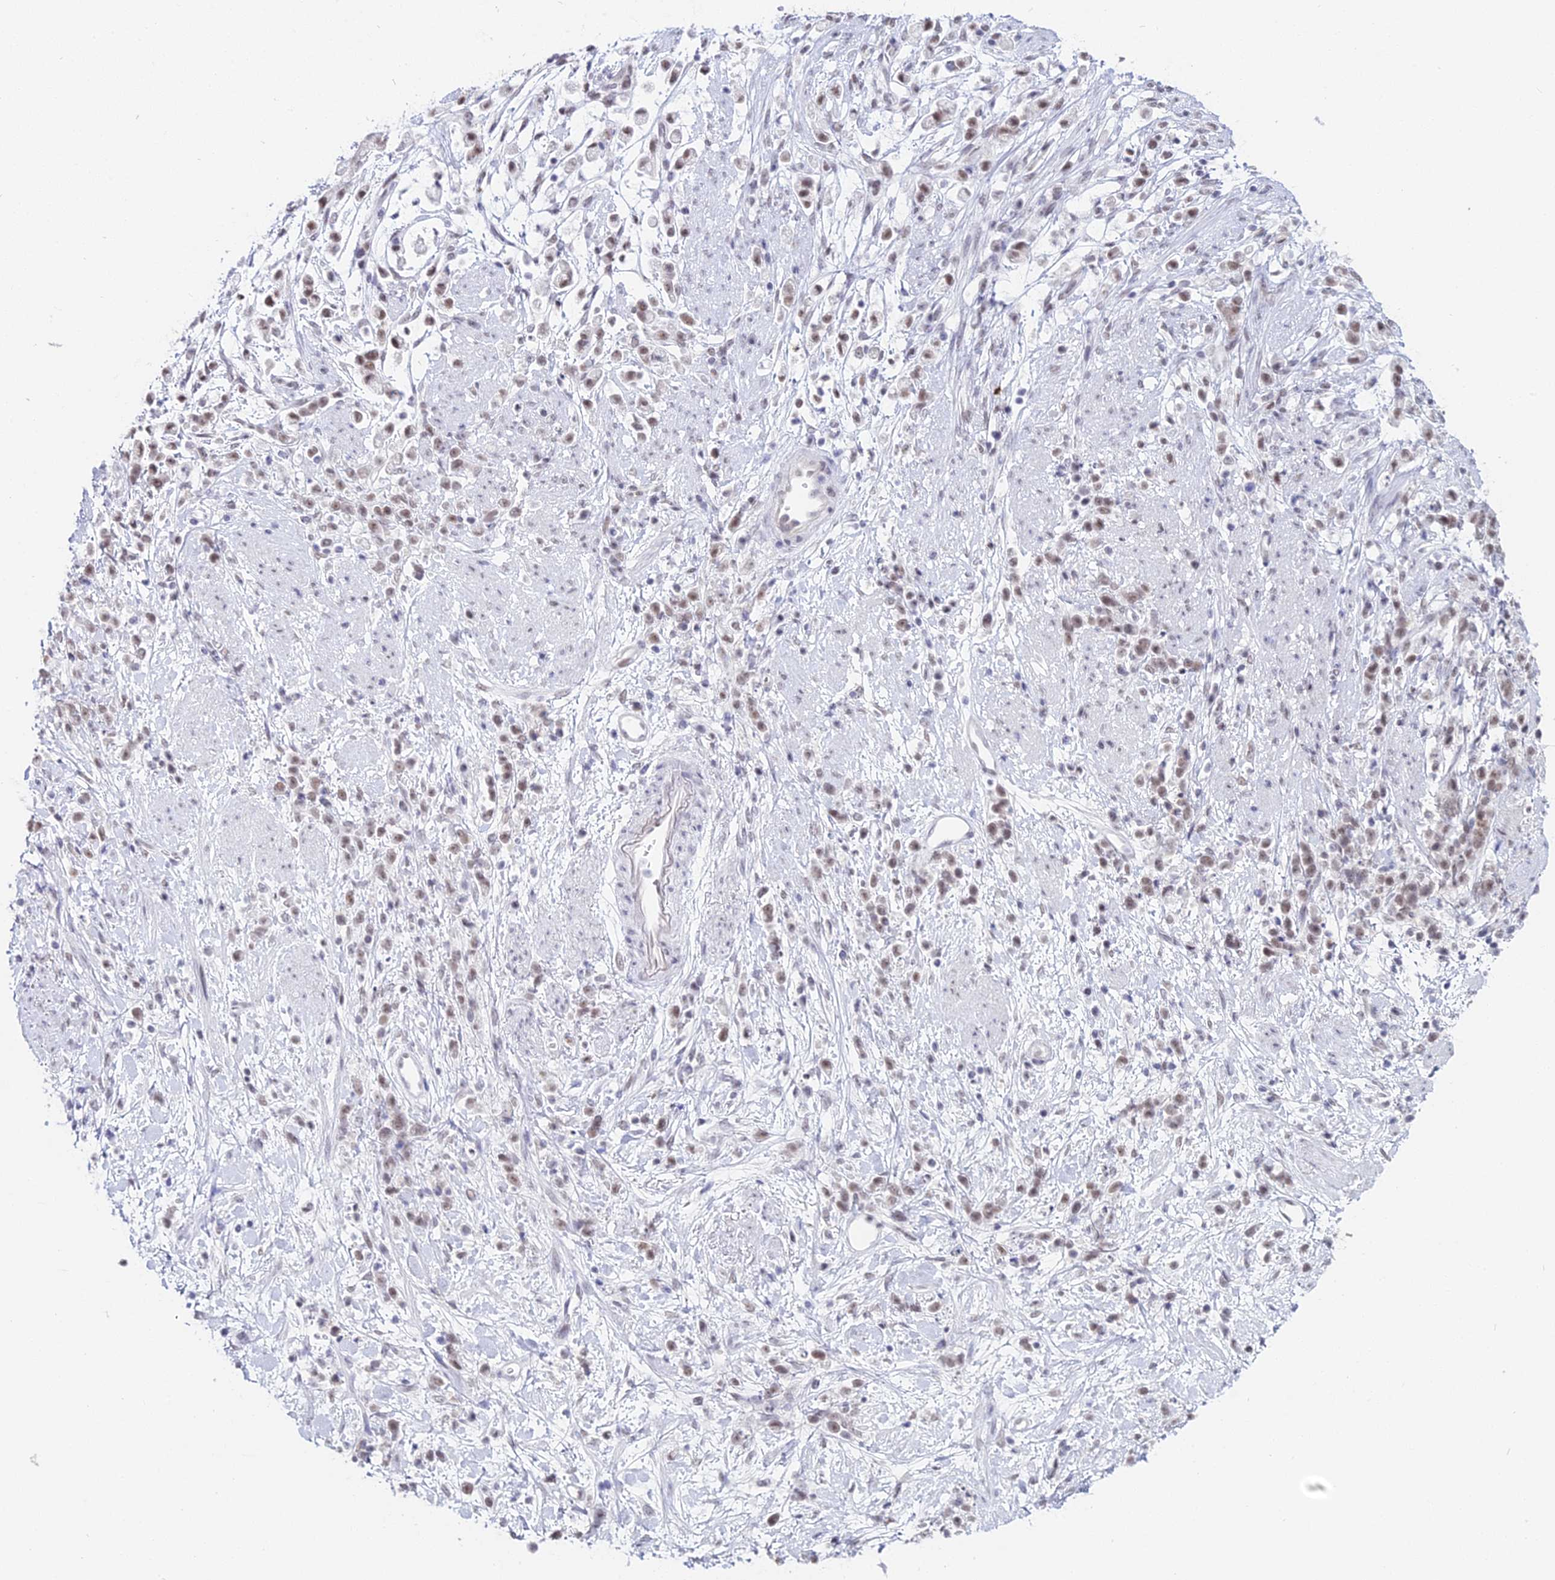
{"staining": {"intensity": "weak", "quantity": ">75%", "location": "nuclear"}, "tissue": "stomach cancer", "cell_type": "Tumor cells", "image_type": "cancer", "snomed": [{"axis": "morphology", "description": "Adenocarcinoma, NOS"}, {"axis": "topography", "description": "Stomach"}], "caption": "Weak nuclear staining for a protein is appreciated in approximately >75% of tumor cells of stomach cancer (adenocarcinoma) using immunohistochemistry (IHC).", "gene": "RBM12", "patient": {"sex": "female", "age": 60}}